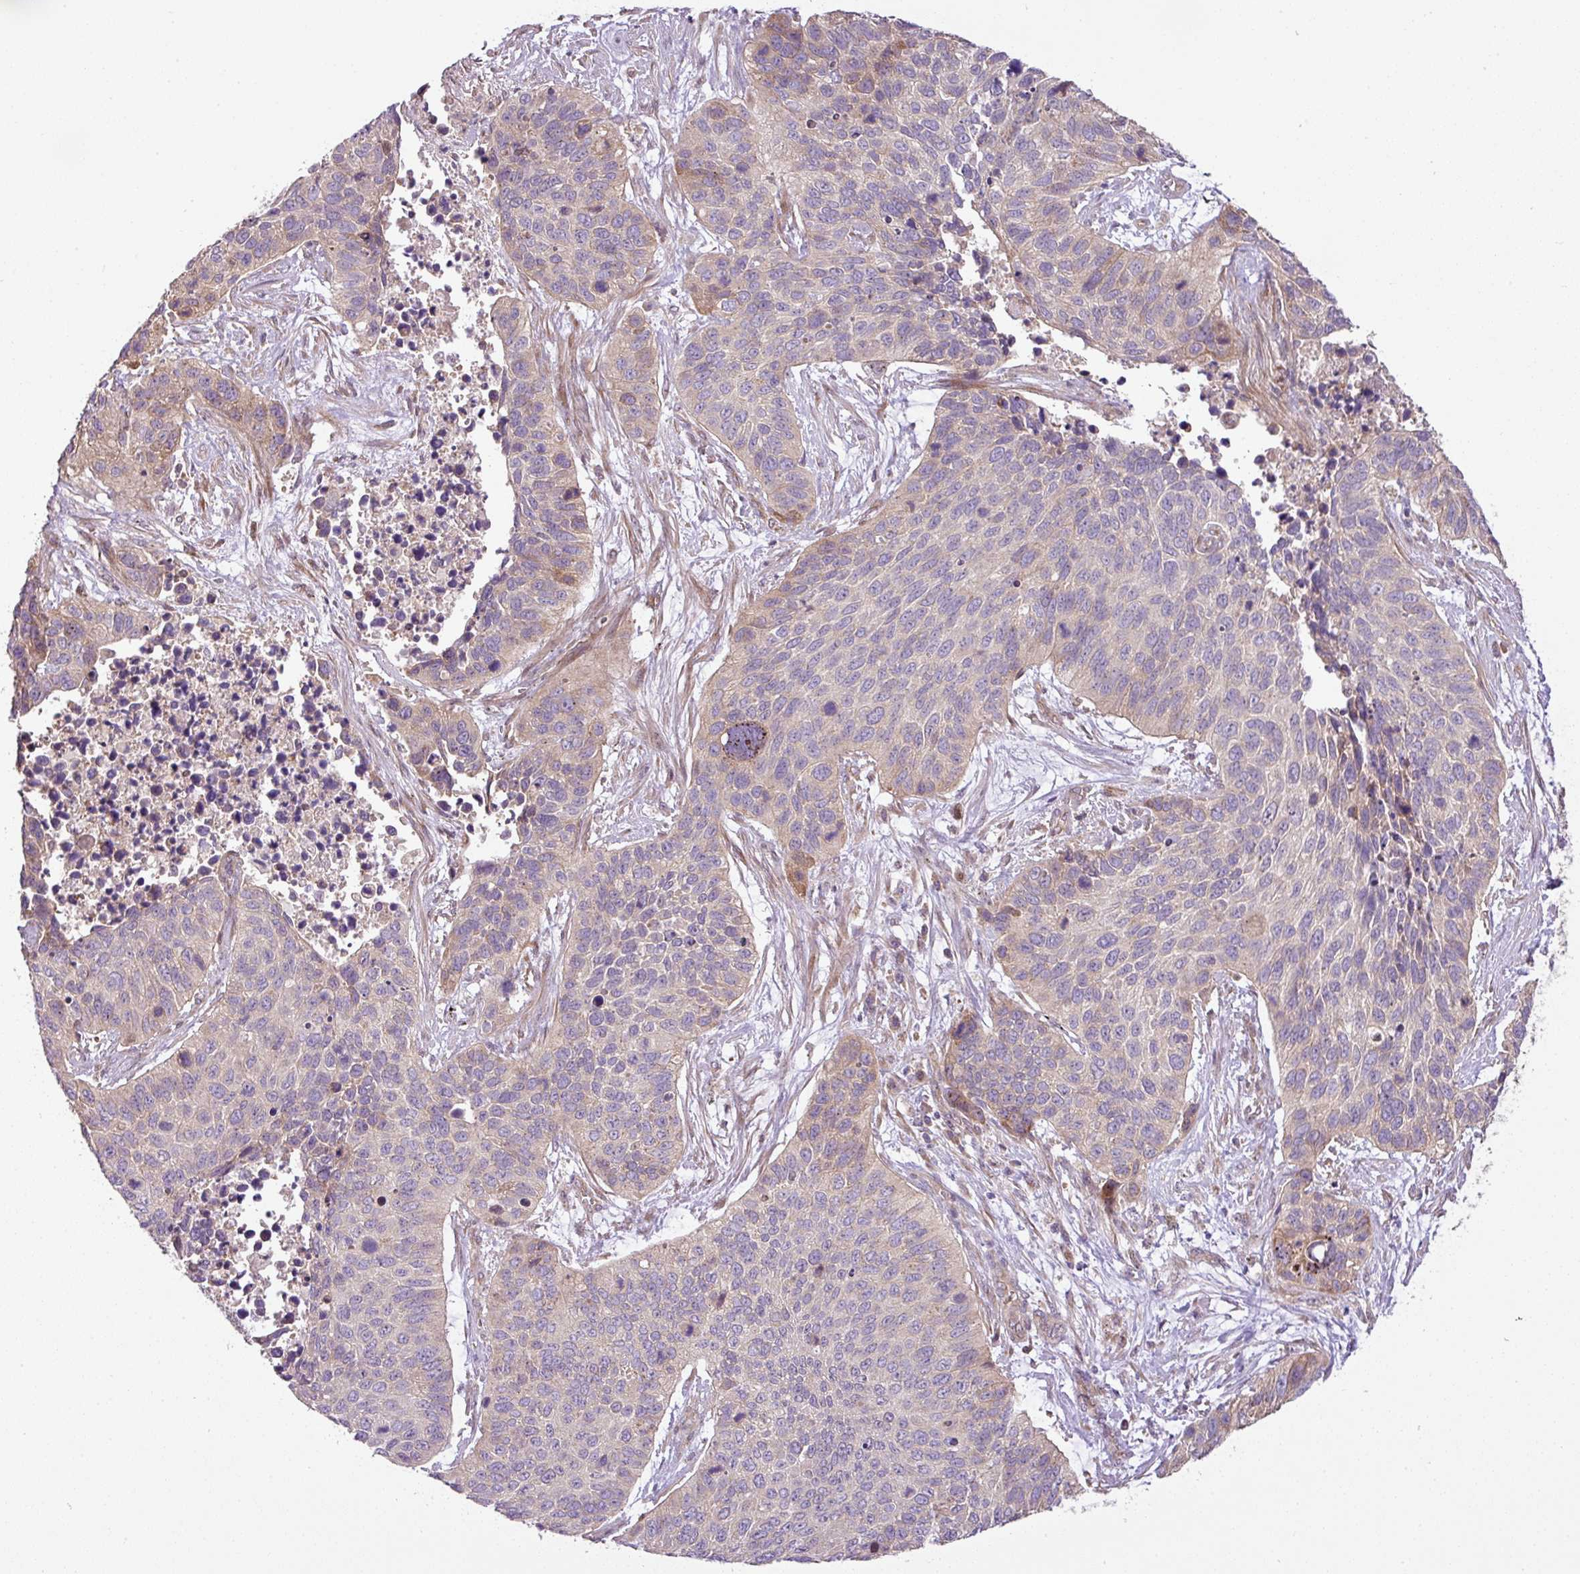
{"staining": {"intensity": "weak", "quantity": "<25%", "location": "cytoplasmic/membranous"}, "tissue": "lung cancer", "cell_type": "Tumor cells", "image_type": "cancer", "snomed": [{"axis": "morphology", "description": "Squamous cell carcinoma, NOS"}, {"axis": "topography", "description": "Lung"}], "caption": "A high-resolution micrograph shows immunohistochemistry staining of lung squamous cell carcinoma, which reveals no significant positivity in tumor cells. (Stains: DAB immunohistochemistry (IHC) with hematoxylin counter stain, Microscopy: brightfield microscopy at high magnification).", "gene": "COX18", "patient": {"sex": "male", "age": 62}}